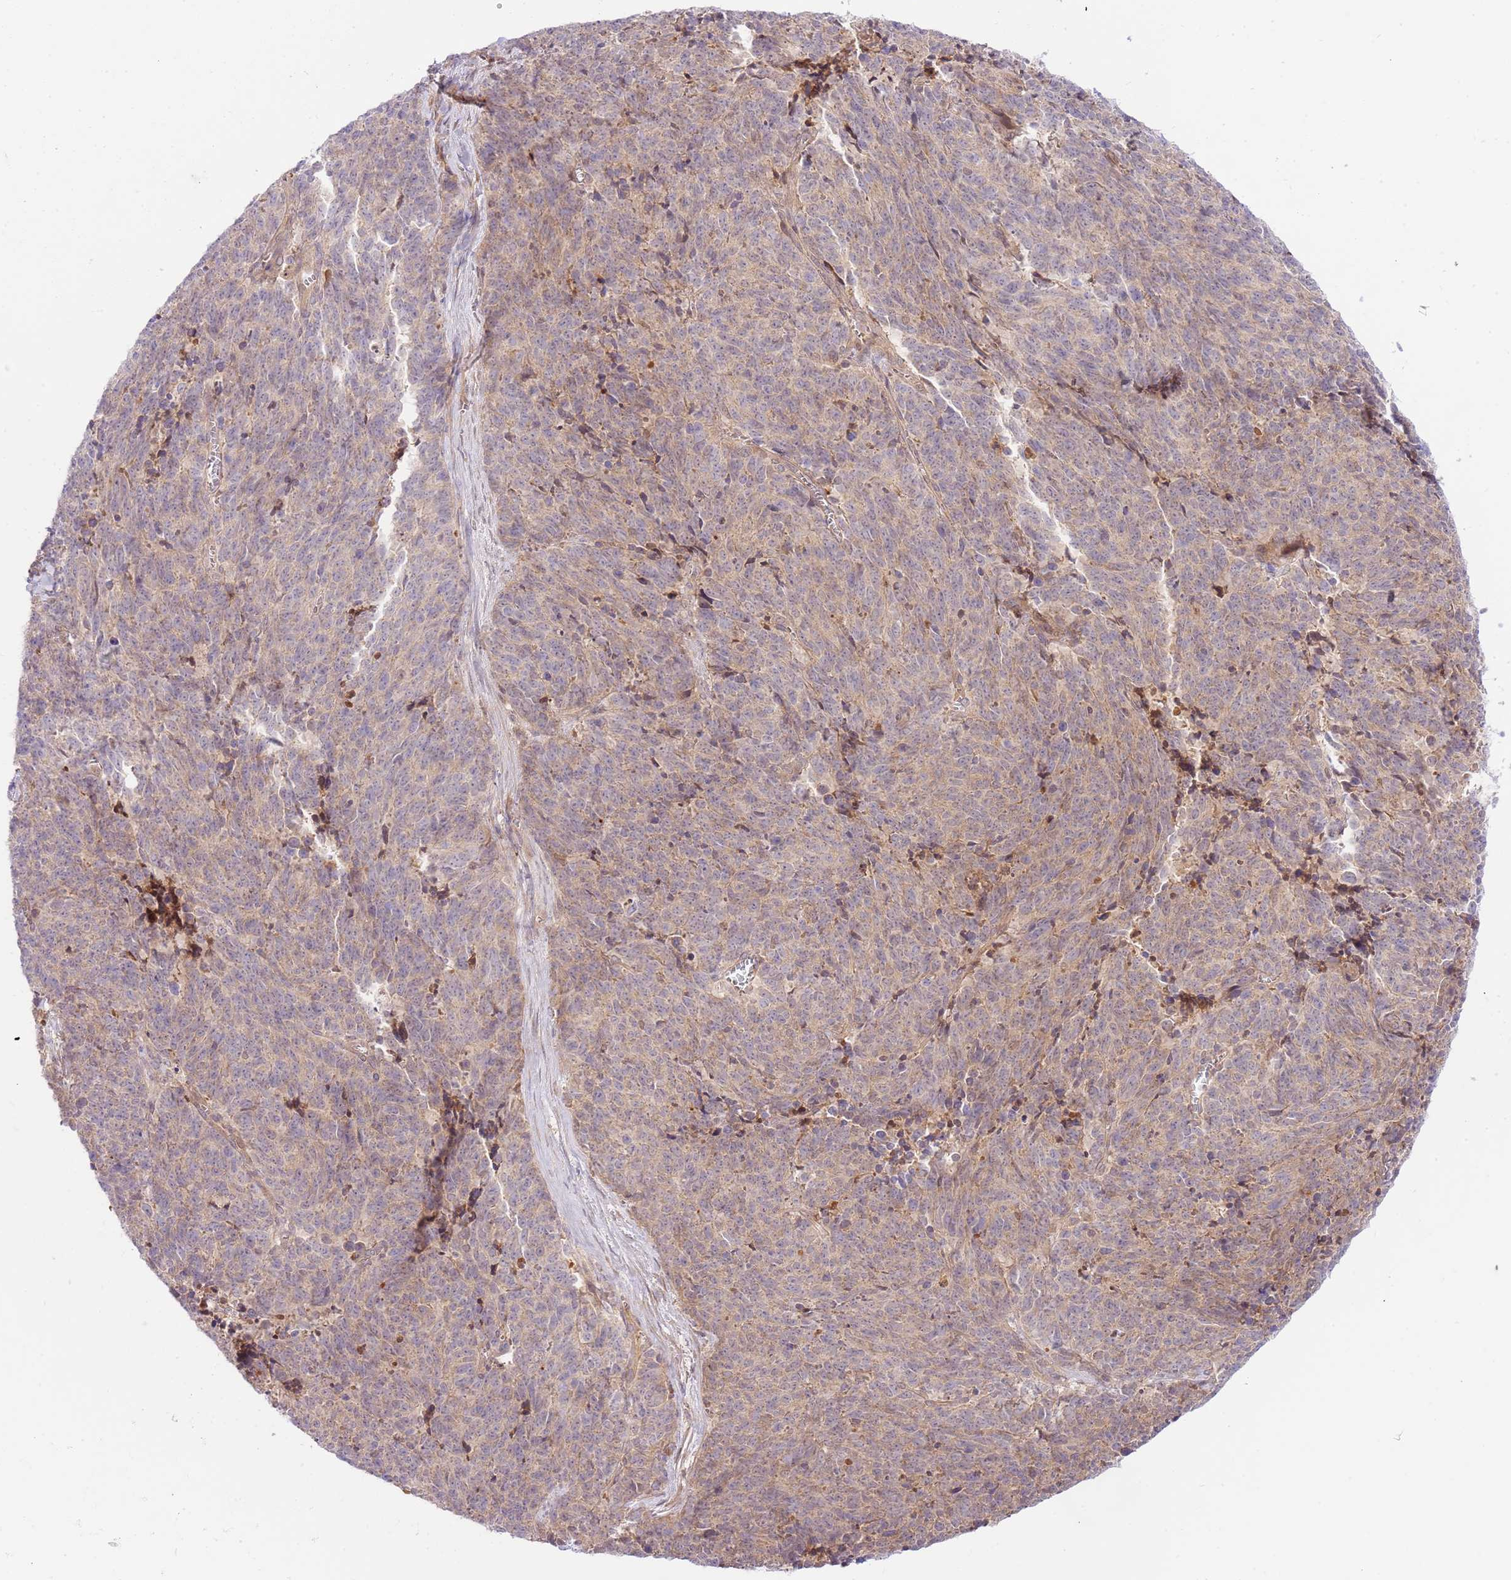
{"staining": {"intensity": "weak", "quantity": "<25%", "location": "cytoplasmic/membranous"}, "tissue": "cervical cancer", "cell_type": "Tumor cells", "image_type": "cancer", "snomed": [{"axis": "morphology", "description": "Squamous cell carcinoma, NOS"}, {"axis": "topography", "description": "Cervix"}], "caption": "Immunohistochemical staining of human squamous cell carcinoma (cervical) displays no significant positivity in tumor cells. Nuclei are stained in blue.", "gene": "C8G", "patient": {"sex": "female", "age": 29}}